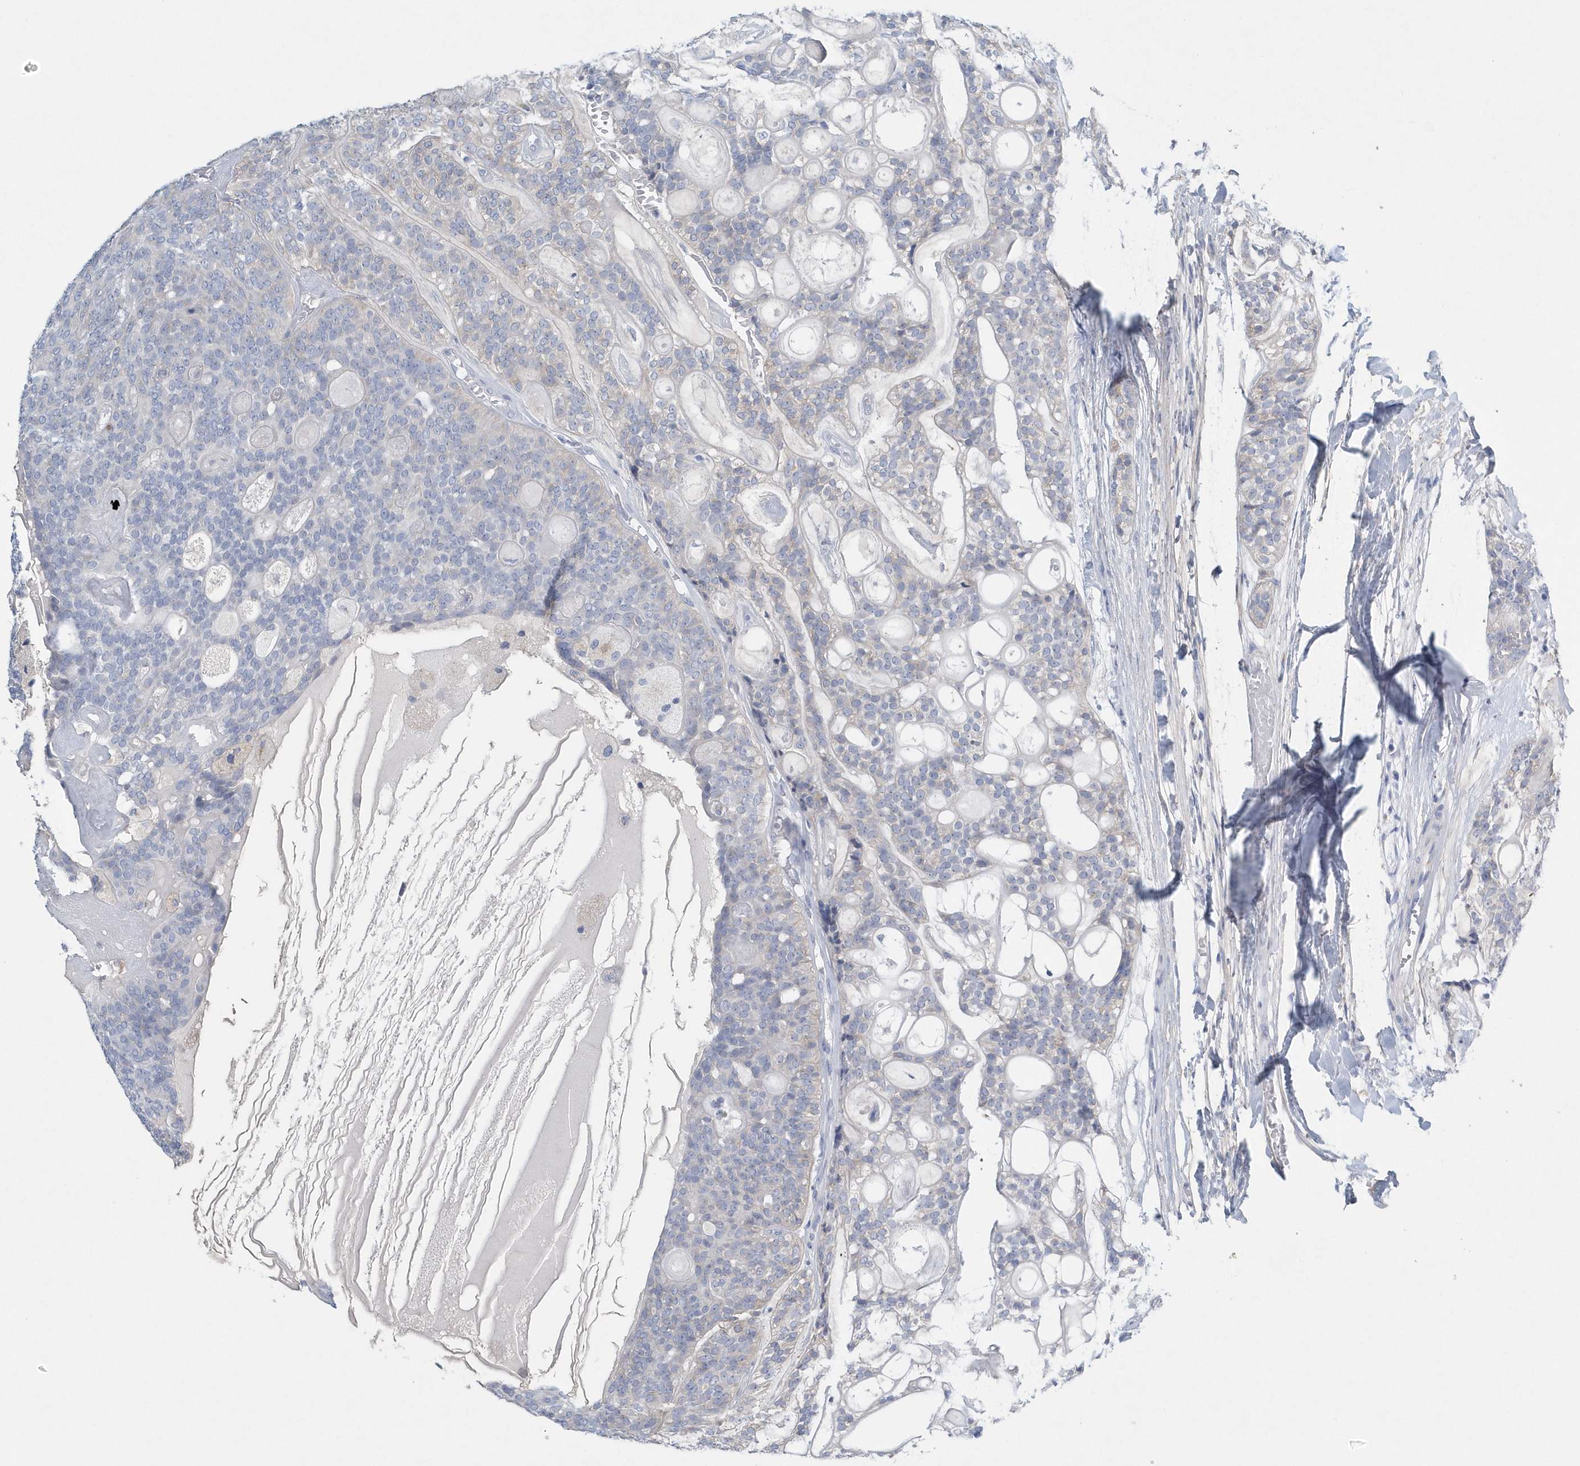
{"staining": {"intensity": "negative", "quantity": "none", "location": "none"}, "tissue": "head and neck cancer", "cell_type": "Tumor cells", "image_type": "cancer", "snomed": [{"axis": "morphology", "description": "Adenocarcinoma, NOS"}, {"axis": "topography", "description": "Head-Neck"}], "caption": "High power microscopy photomicrograph of an IHC micrograph of head and neck cancer (adenocarcinoma), revealing no significant staining in tumor cells. The staining was performed using DAB (3,3'-diaminobenzidine) to visualize the protein expression in brown, while the nuclei were stained in blue with hematoxylin (Magnification: 20x).", "gene": "SPATA18", "patient": {"sex": "male", "age": 66}}